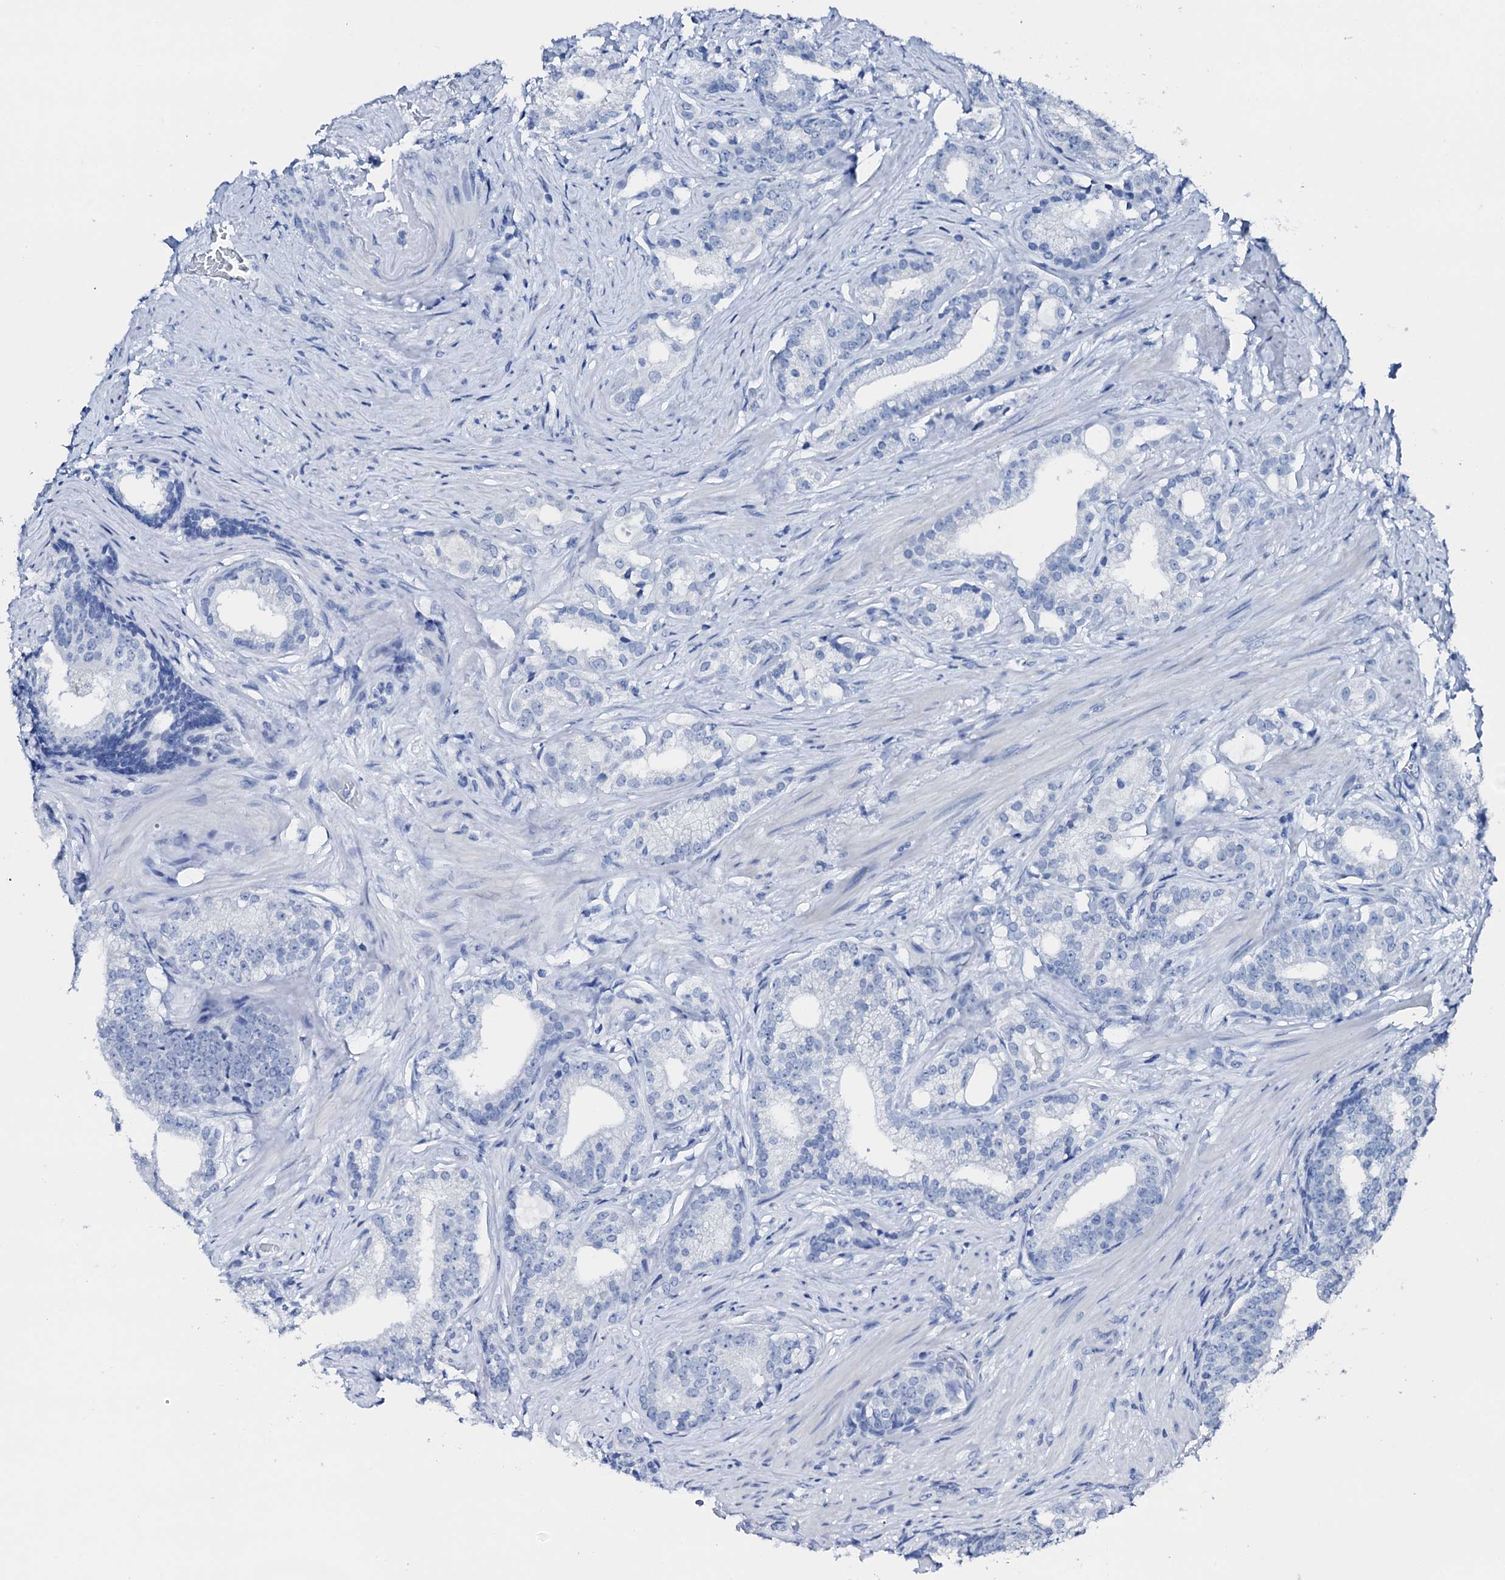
{"staining": {"intensity": "negative", "quantity": "none", "location": "none"}, "tissue": "prostate cancer", "cell_type": "Tumor cells", "image_type": "cancer", "snomed": [{"axis": "morphology", "description": "Adenocarcinoma, Low grade"}, {"axis": "topography", "description": "Prostate"}], "caption": "DAB (3,3'-diaminobenzidine) immunohistochemical staining of prostate low-grade adenocarcinoma demonstrates no significant staining in tumor cells.", "gene": "PTH", "patient": {"sex": "male", "age": 71}}